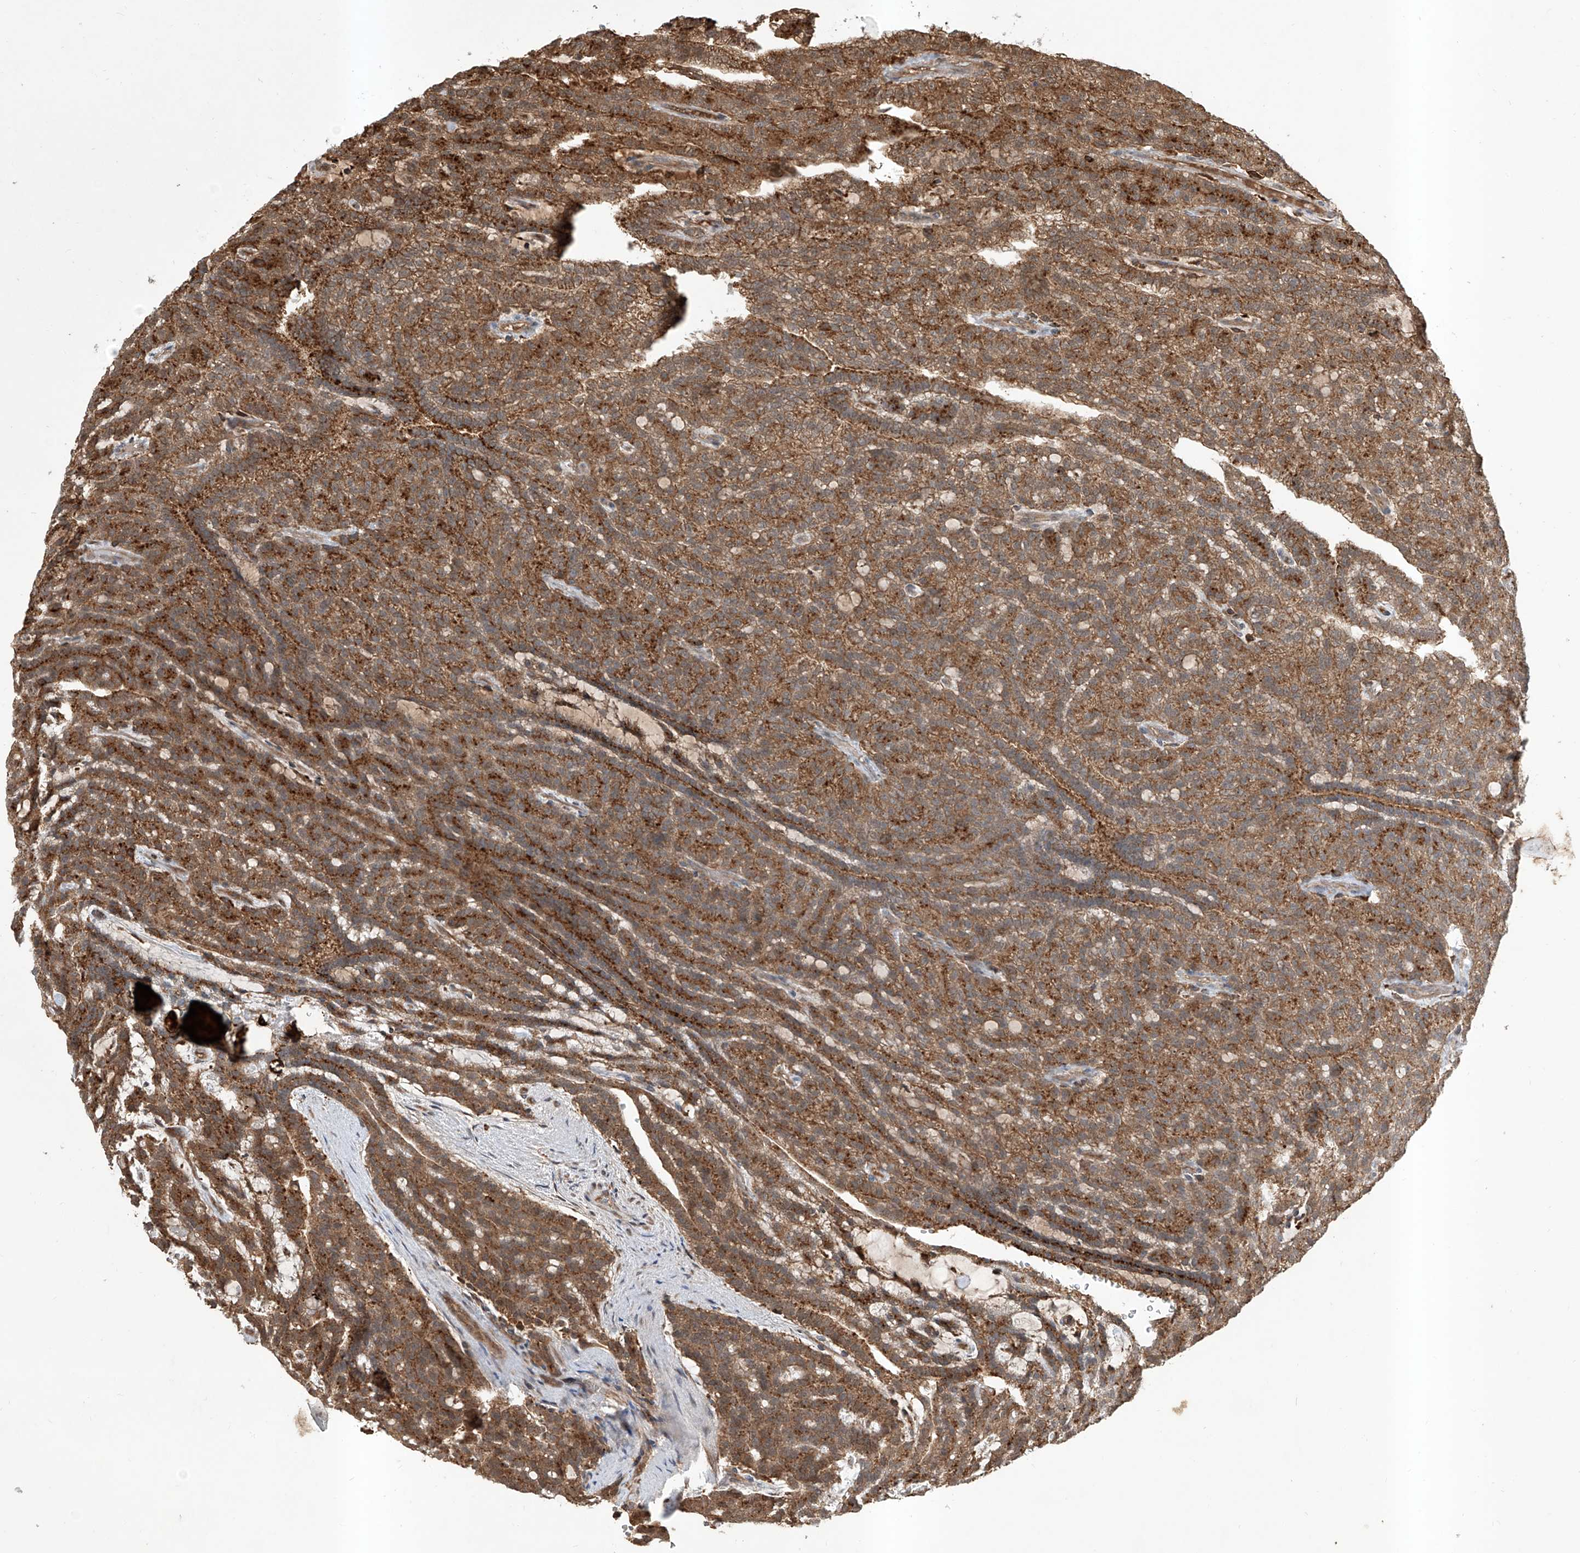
{"staining": {"intensity": "moderate", "quantity": ">75%", "location": "cytoplasmic/membranous"}, "tissue": "renal cancer", "cell_type": "Tumor cells", "image_type": "cancer", "snomed": [{"axis": "morphology", "description": "Adenocarcinoma, NOS"}, {"axis": "topography", "description": "Kidney"}], "caption": "The histopathology image reveals immunohistochemical staining of adenocarcinoma (renal). There is moderate cytoplasmic/membranous positivity is identified in approximately >75% of tumor cells.", "gene": "HOXC8", "patient": {"sex": "male", "age": 63}}